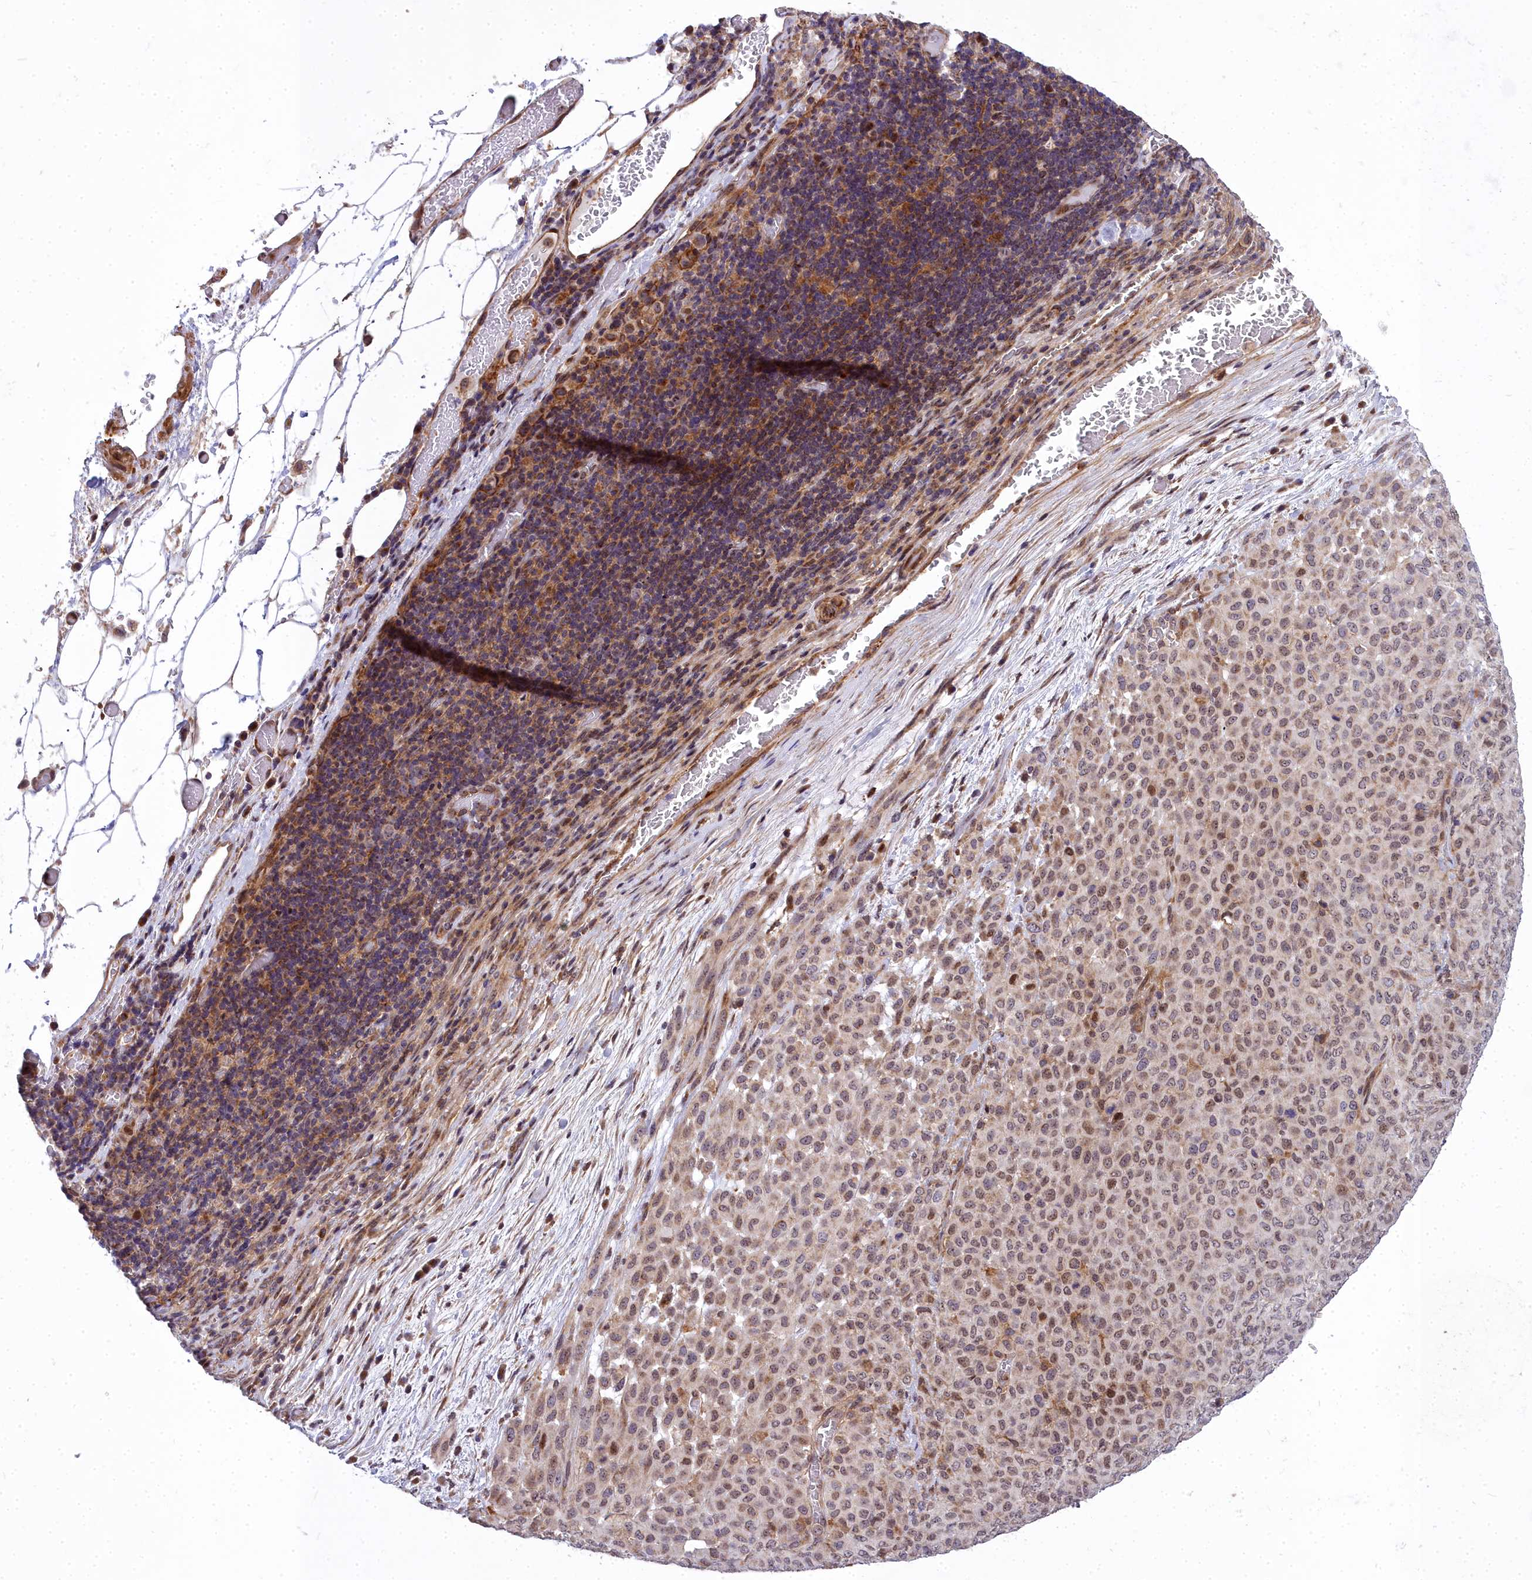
{"staining": {"intensity": "moderate", "quantity": "25%-75%", "location": "nuclear"}, "tissue": "melanoma", "cell_type": "Tumor cells", "image_type": "cancer", "snomed": [{"axis": "morphology", "description": "Malignant melanoma, Metastatic site"}, {"axis": "topography", "description": "Skin"}], "caption": "High-power microscopy captured an IHC photomicrograph of malignant melanoma (metastatic site), revealing moderate nuclear expression in approximately 25%-75% of tumor cells. Using DAB (brown) and hematoxylin (blue) stains, captured at high magnification using brightfield microscopy.", "gene": "ABCB8", "patient": {"sex": "female", "age": 81}}